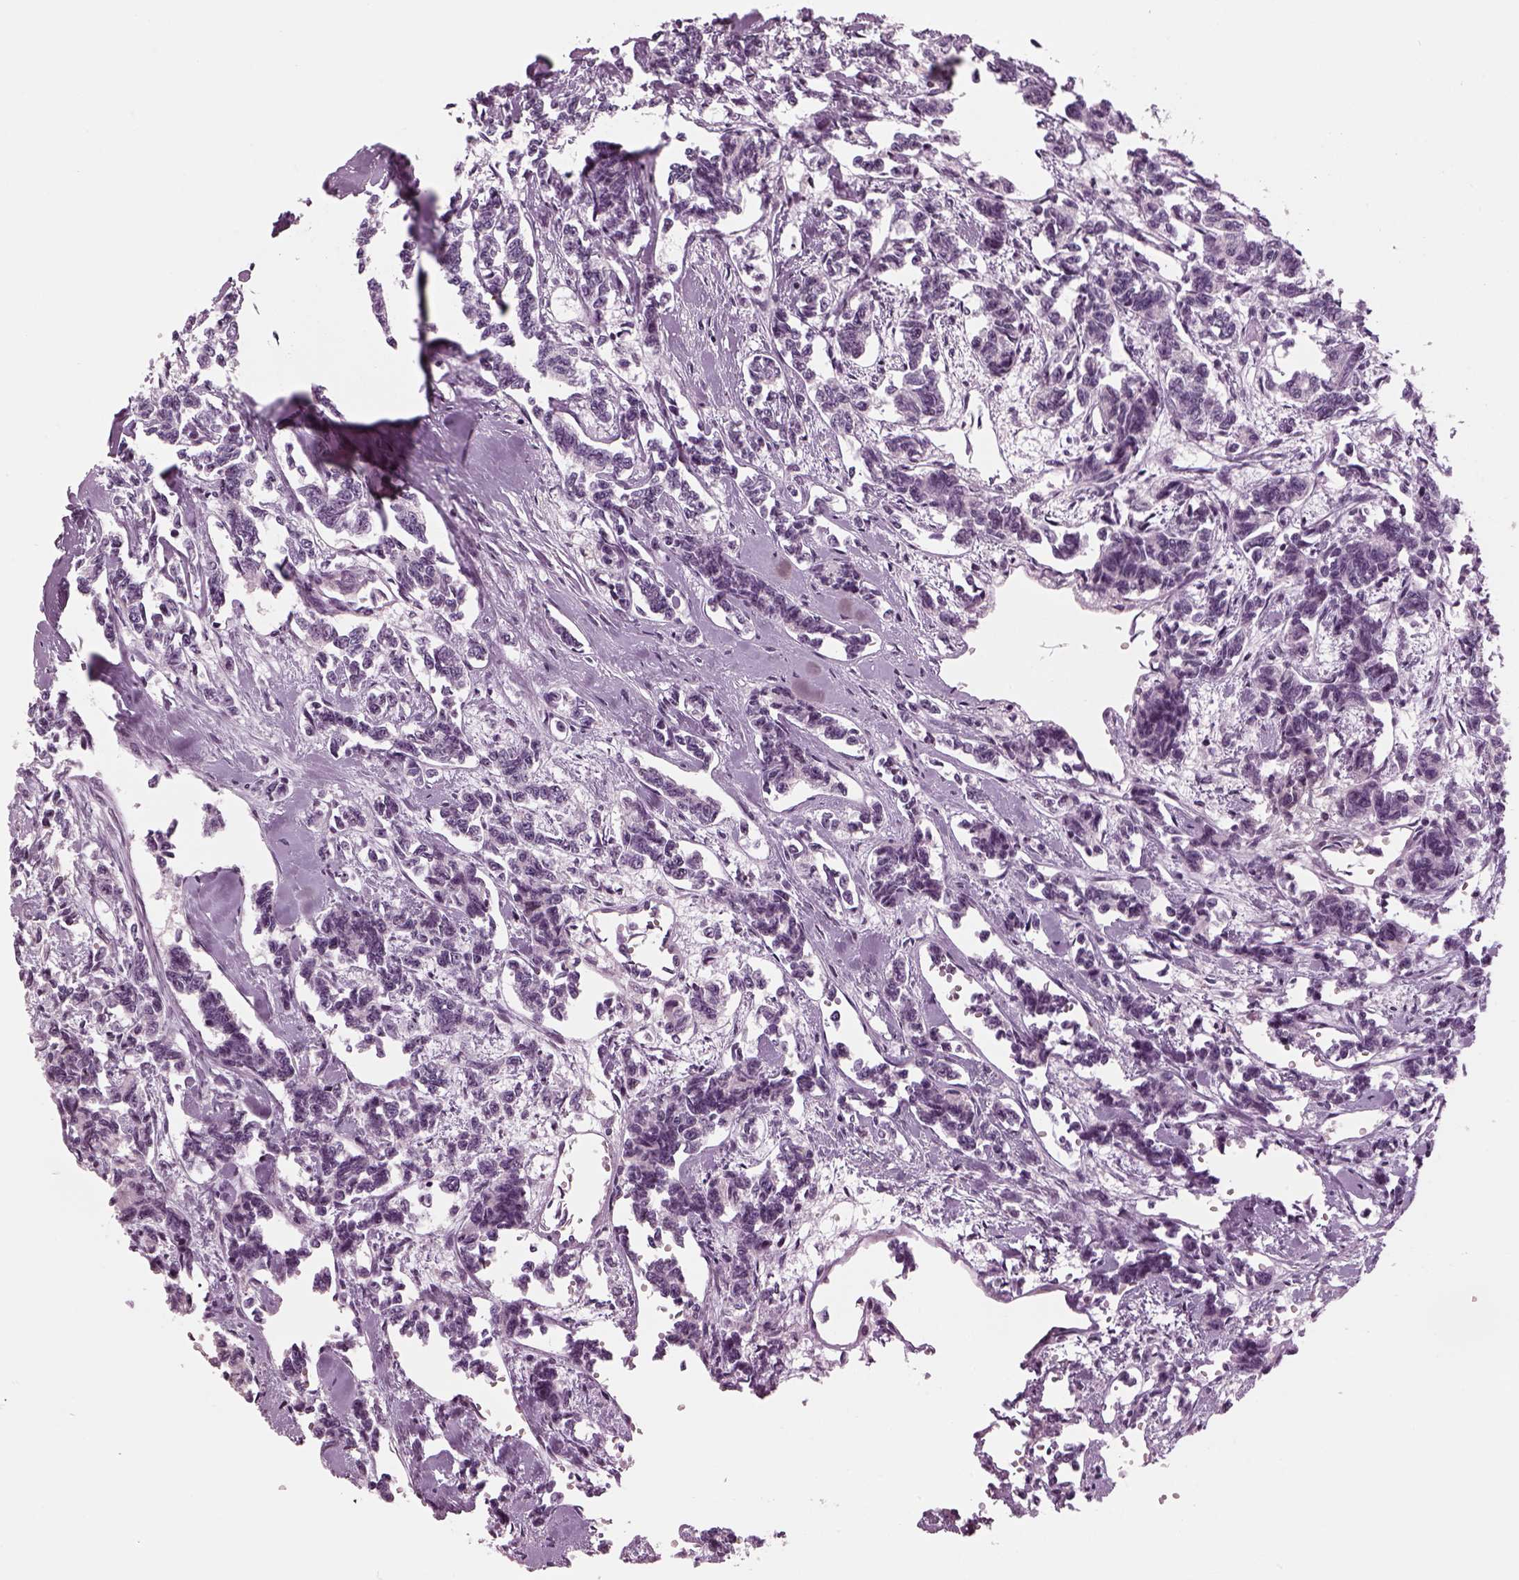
{"staining": {"intensity": "negative", "quantity": "none", "location": "none"}, "tissue": "carcinoid", "cell_type": "Tumor cells", "image_type": "cancer", "snomed": [{"axis": "morphology", "description": "Carcinoid, malignant, NOS"}, {"axis": "topography", "description": "Kidney"}], "caption": "Human carcinoid stained for a protein using immunohistochemistry exhibits no positivity in tumor cells.", "gene": "LRRIQ3", "patient": {"sex": "female", "age": 41}}